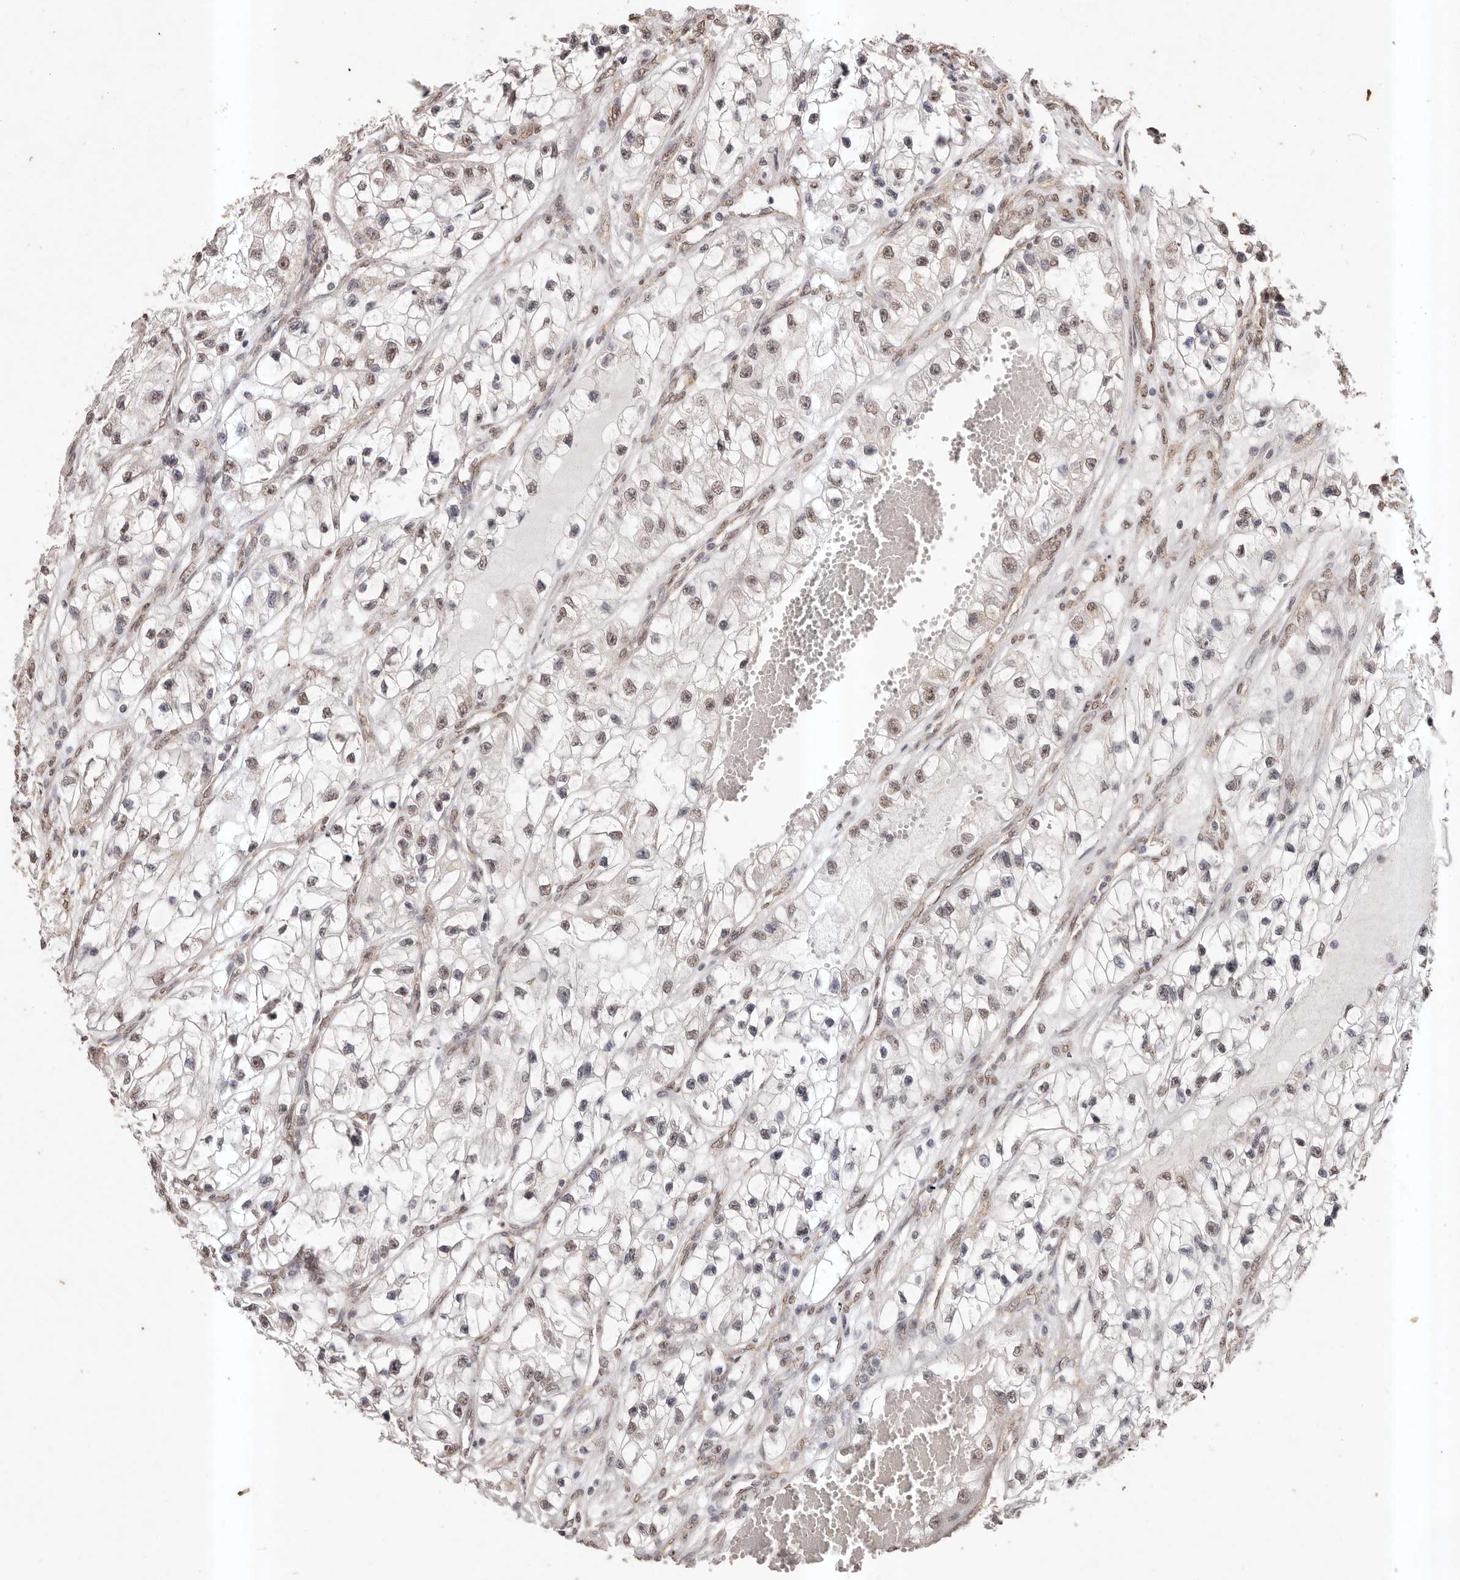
{"staining": {"intensity": "moderate", "quantity": "25%-75%", "location": "nuclear"}, "tissue": "renal cancer", "cell_type": "Tumor cells", "image_type": "cancer", "snomed": [{"axis": "morphology", "description": "Adenocarcinoma, NOS"}, {"axis": "topography", "description": "Kidney"}], "caption": "A micrograph showing moderate nuclear staining in about 25%-75% of tumor cells in adenocarcinoma (renal), as visualized by brown immunohistochemical staining.", "gene": "RPS6KA5", "patient": {"sex": "female", "age": 57}}